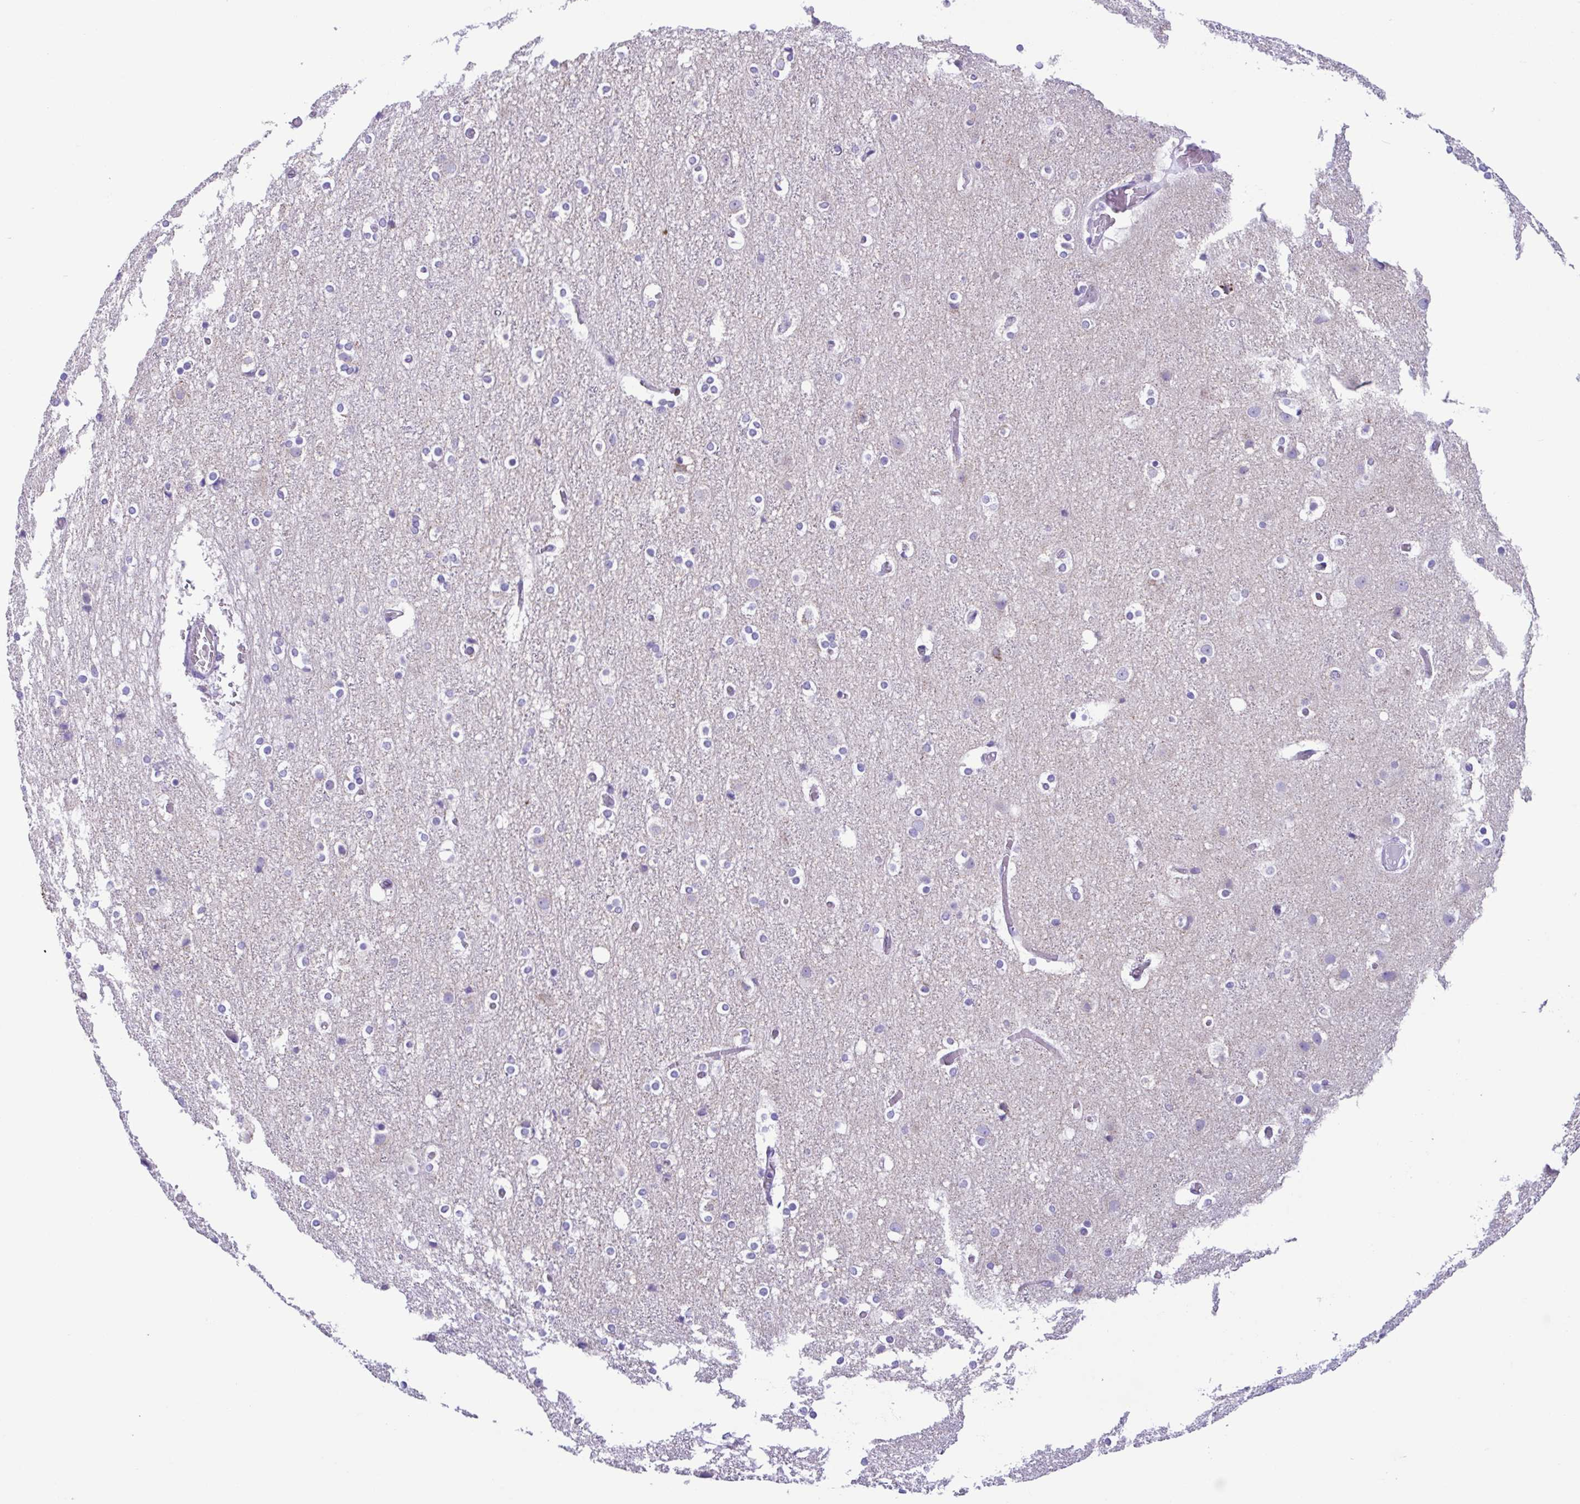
{"staining": {"intensity": "negative", "quantity": "none", "location": "none"}, "tissue": "cerebral cortex", "cell_type": "Endothelial cells", "image_type": "normal", "snomed": [{"axis": "morphology", "description": "Normal tissue, NOS"}, {"axis": "topography", "description": "Cerebral cortex"}], "caption": "This is an IHC histopathology image of benign cerebral cortex. There is no positivity in endothelial cells.", "gene": "ACTRT3", "patient": {"sex": "female", "age": 52}}